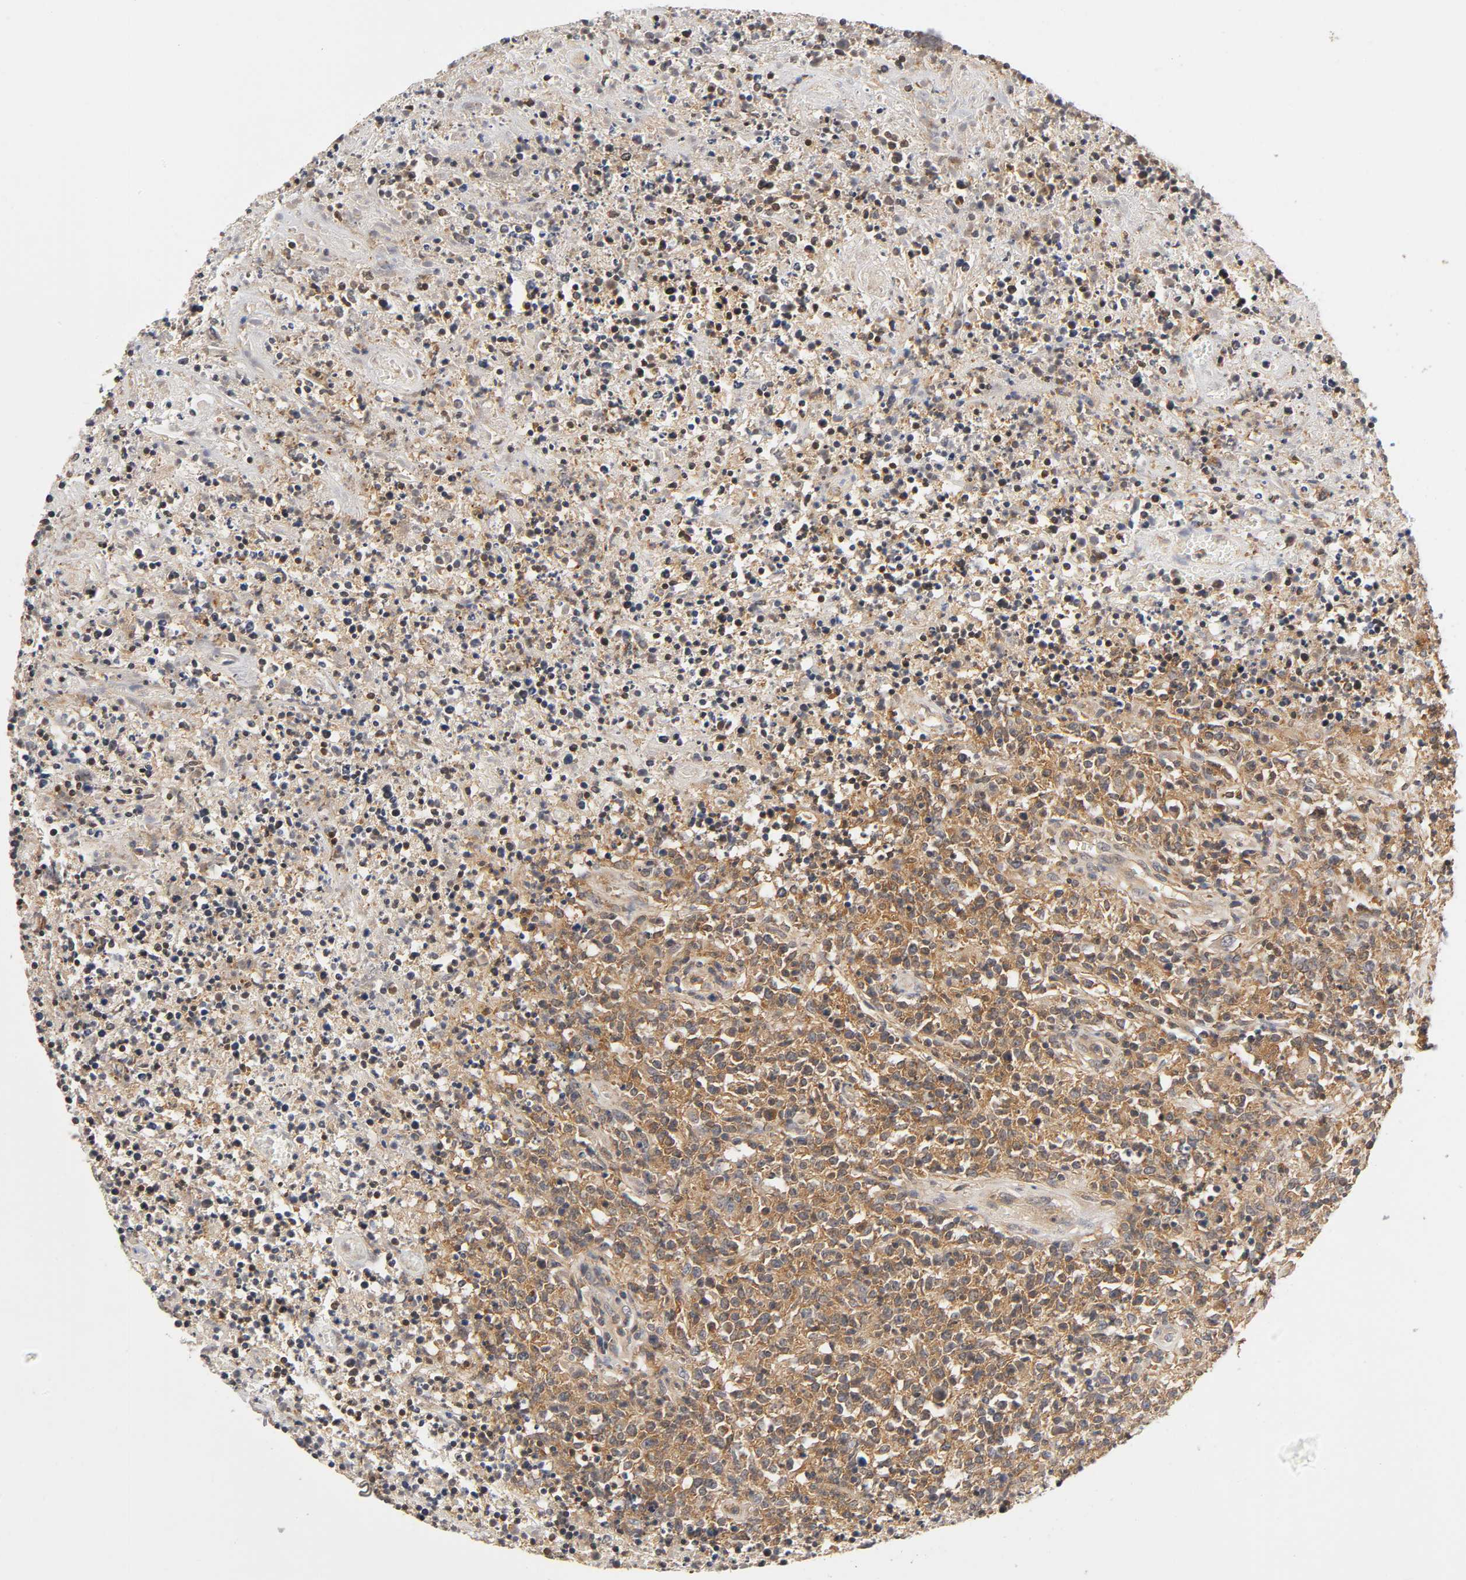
{"staining": {"intensity": "strong", "quantity": ">75%", "location": "cytoplasmic/membranous"}, "tissue": "lymphoma", "cell_type": "Tumor cells", "image_type": "cancer", "snomed": [{"axis": "morphology", "description": "Malignant lymphoma, non-Hodgkin's type, High grade"}, {"axis": "topography", "description": "Lymph node"}], "caption": "High-magnification brightfield microscopy of malignant lymphoma, non-Hodgkin's type (high-grade) stained with DAB (3,3'-diaminobenzidine) (brown) and counterstained with hematoxylin (blue). tumor cells exhibit strong cytoplasmic/membranous expression is appreciated in approximately>75% of cells. (Brightfield microscopy of DAB IHC at high magnification).", "gene": "ACTR2", "patient": {"sex": "female", "age": 84}}